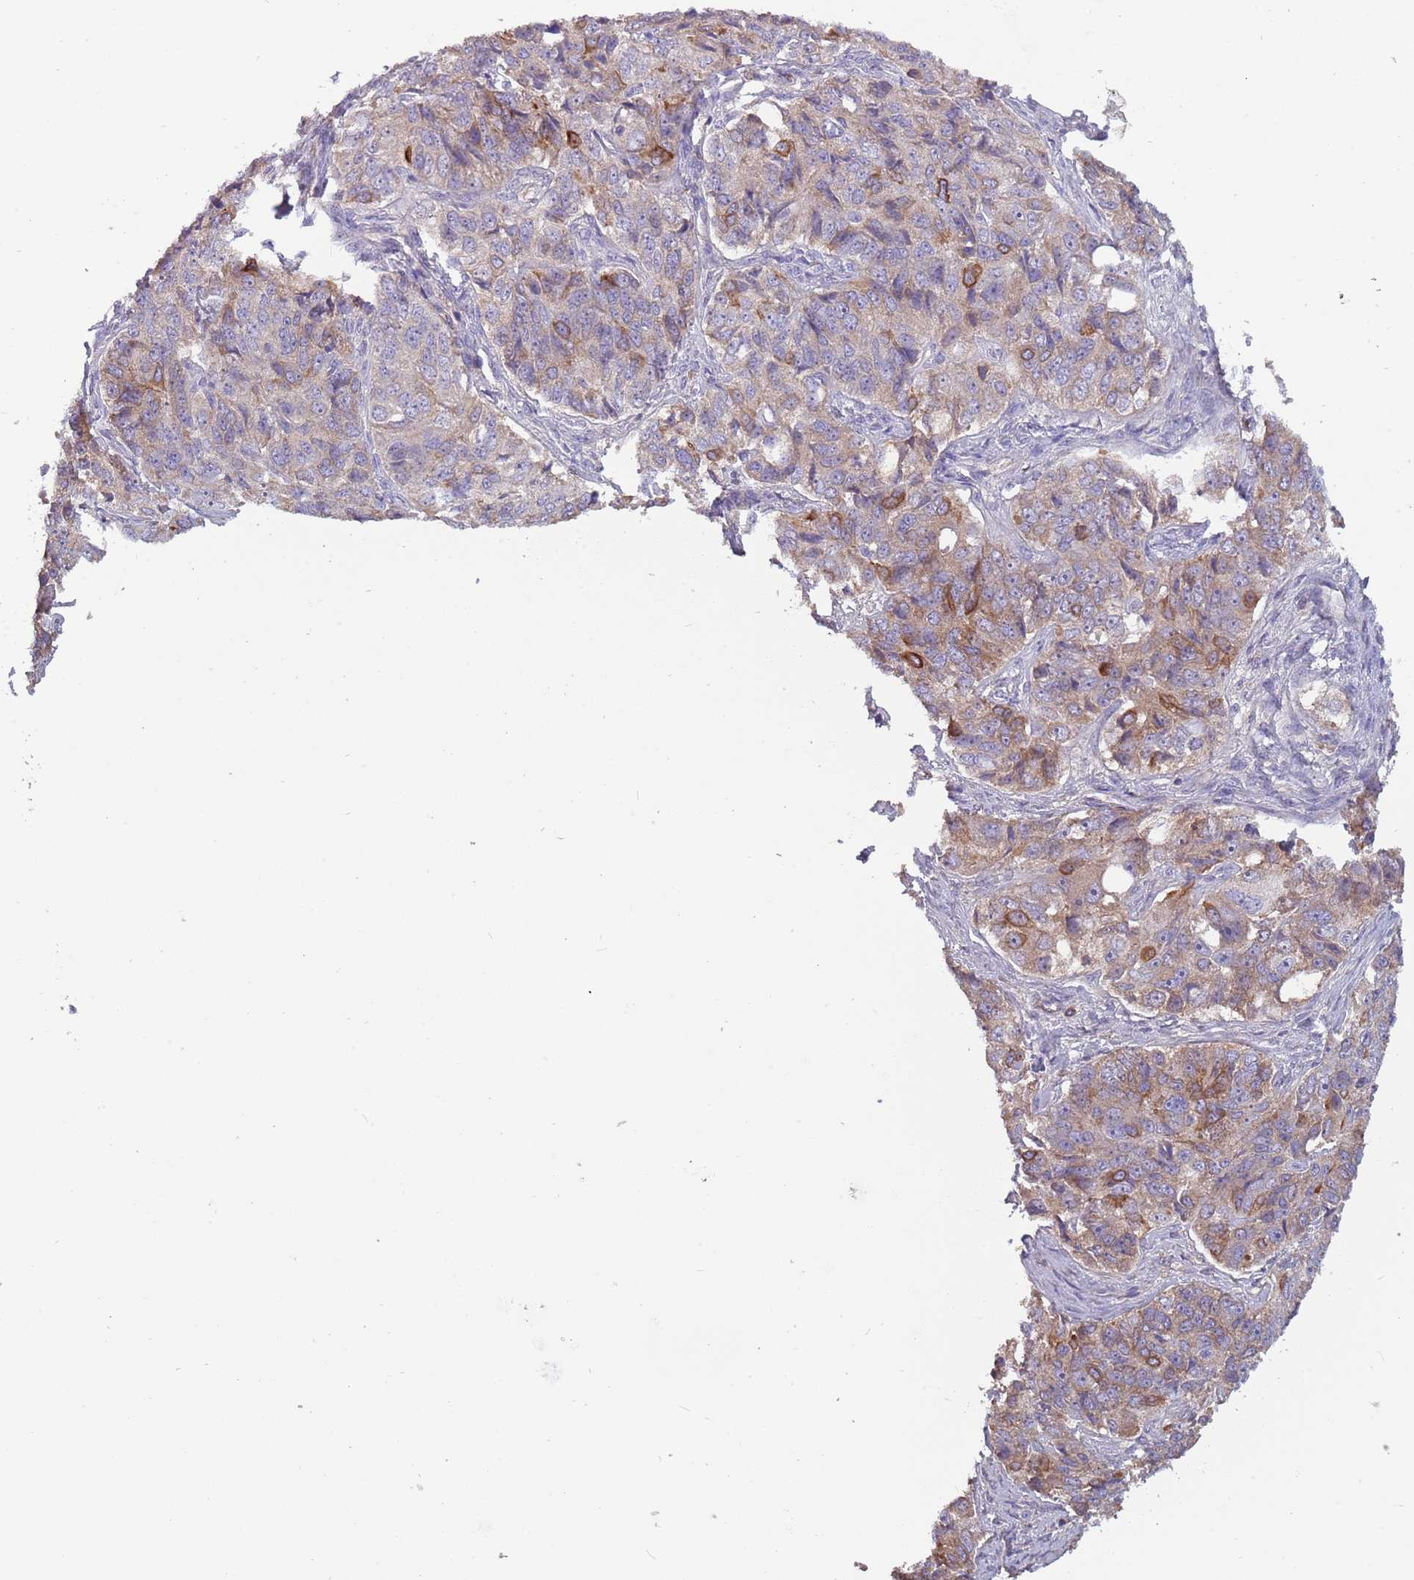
{"staining": {"intensity": "moderate", "quantity": "<25%", "location": "cytoplasmic/membranous"}, "tissue": "ovarian cancer", "cell_type": "Tumor cells", "image_type": "cancer", "snomed": [{"axis": "morphology", "description": "Carcinoma, endometroid"}, {"axis": "topography", "description": "Ovary"}], "caption": "This is a histology image of immunohistochemistry (IHC) staining of ovarian endometroid carcinoma, which shows moderate positivity in the cytoplasmic/membranous of tumor cells.", "gene": "TRMO", "patient": {"sex": "female", "age": 51}}